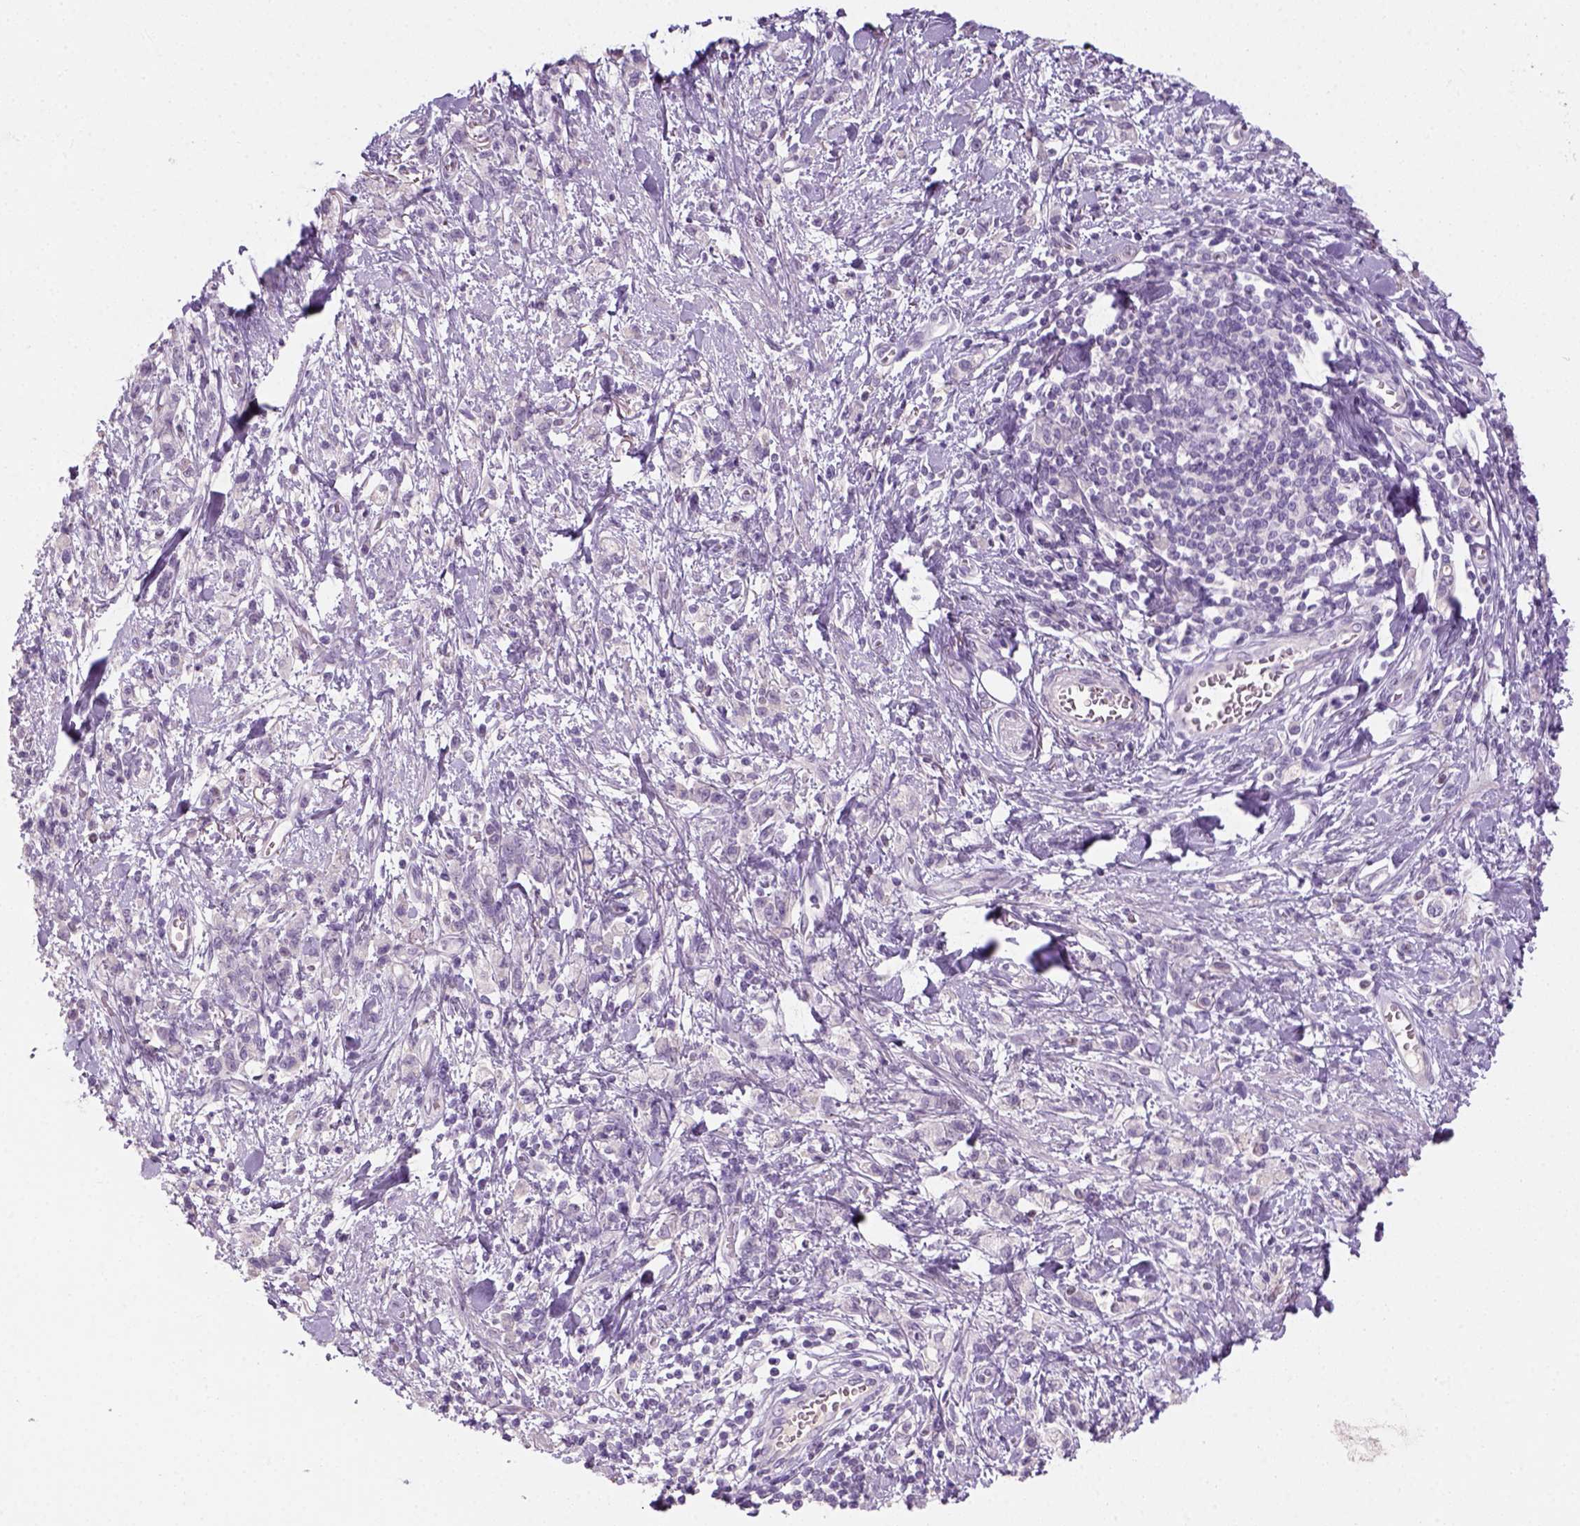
{"staining": {"intensity": "negative", "quantity": "none", "location": "none"}, "tissue": "stomach cancer", "cell_type": "Tumor cells", "image_type": "cancer", "snomed": [{"axis": "morphology", "description": "Adenocarcinoma, NOS"}, {"axis": "topography", "description": "Stomach"}], "caption": "Immunohistochemistry of human stomach cancer (adenocarcinoma) exhibits no positivity in tumor cells.", "gene": "GFI1B", "patient": {"sex": "male", "age": 77}}